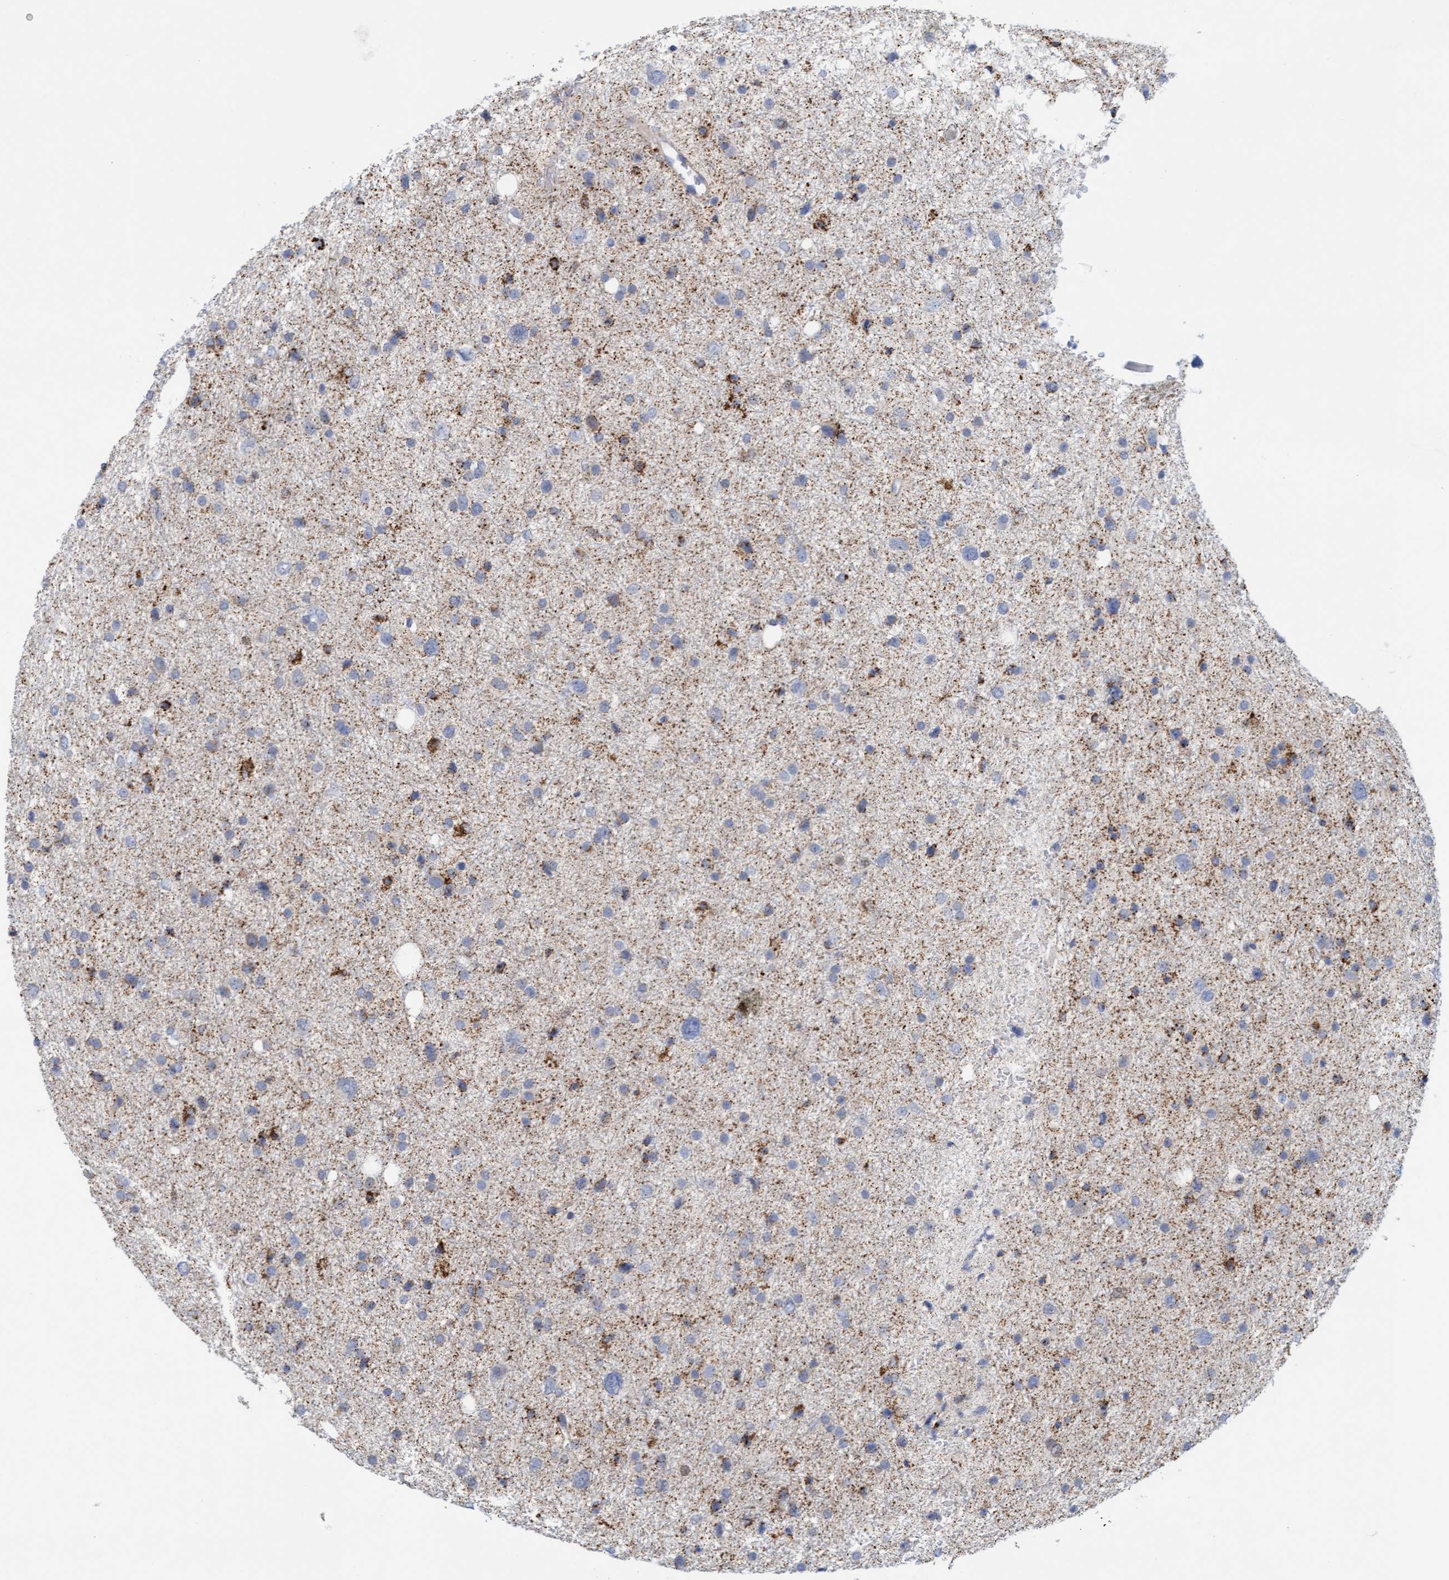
{"staining": {"intensity": "negative", "quantity": "none", "location": "none"}, "tissue": "glioma", "cell_type": "Tumor cells", "image_type": "cancer", "snomed": [{"axis": "morphology", "description": "Glioma, malignant, Low grade"}, {"axis": "topography", "description": "Brain"}], "caption": "Immunohistochemistry (IHC) micrograph of neoplastic tissue: glioma stained with DAB shows no significant protein expression in tumor cells. (DAB immunohistochemistry (IHC) visualized using brightfield microscopy, high magnification).", "gene": "ZC3H3", "patient": {"sex": "female", "age": 37}}